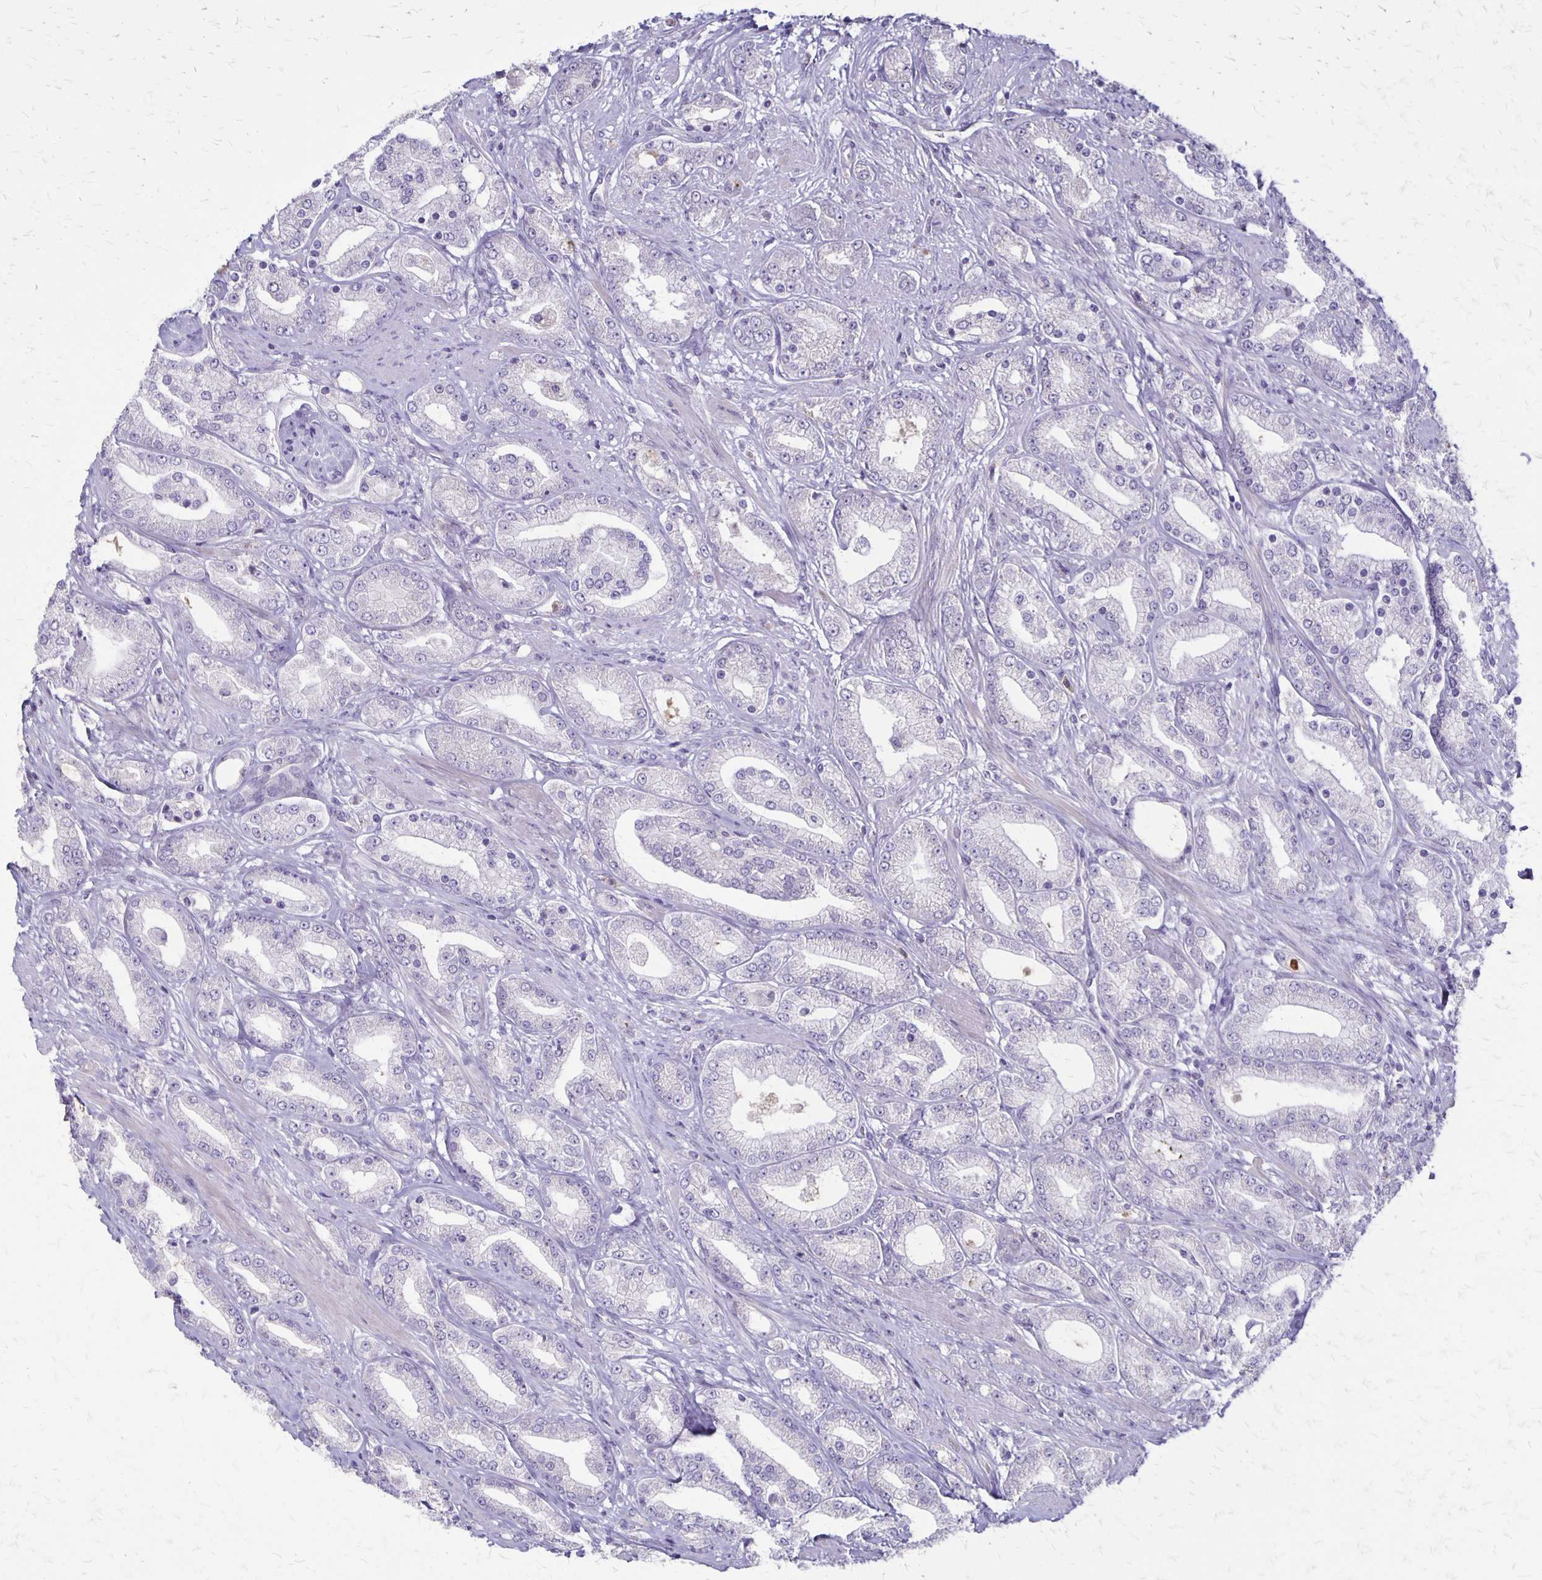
{"staining": {"intensity": "negative", "quantity": "none", "location": "none"}, "tissue": "prostate cancer", "cell_type": "Tumor cells", "image_type": "cancer", "snomed": [{"axis": "morphology", "description": "Adenocarcinoma, High grade"}, {"axis": "topography", "description": "Prostate"}], "caption": "Immunohistochemistry (IHC) of human prostate cancer (adenocarcinoma (high-grade)) demonstrates no expression in tumor cells.", "gene": "SEPTIN5", "patient": {"sex": "male", "age": 67}}